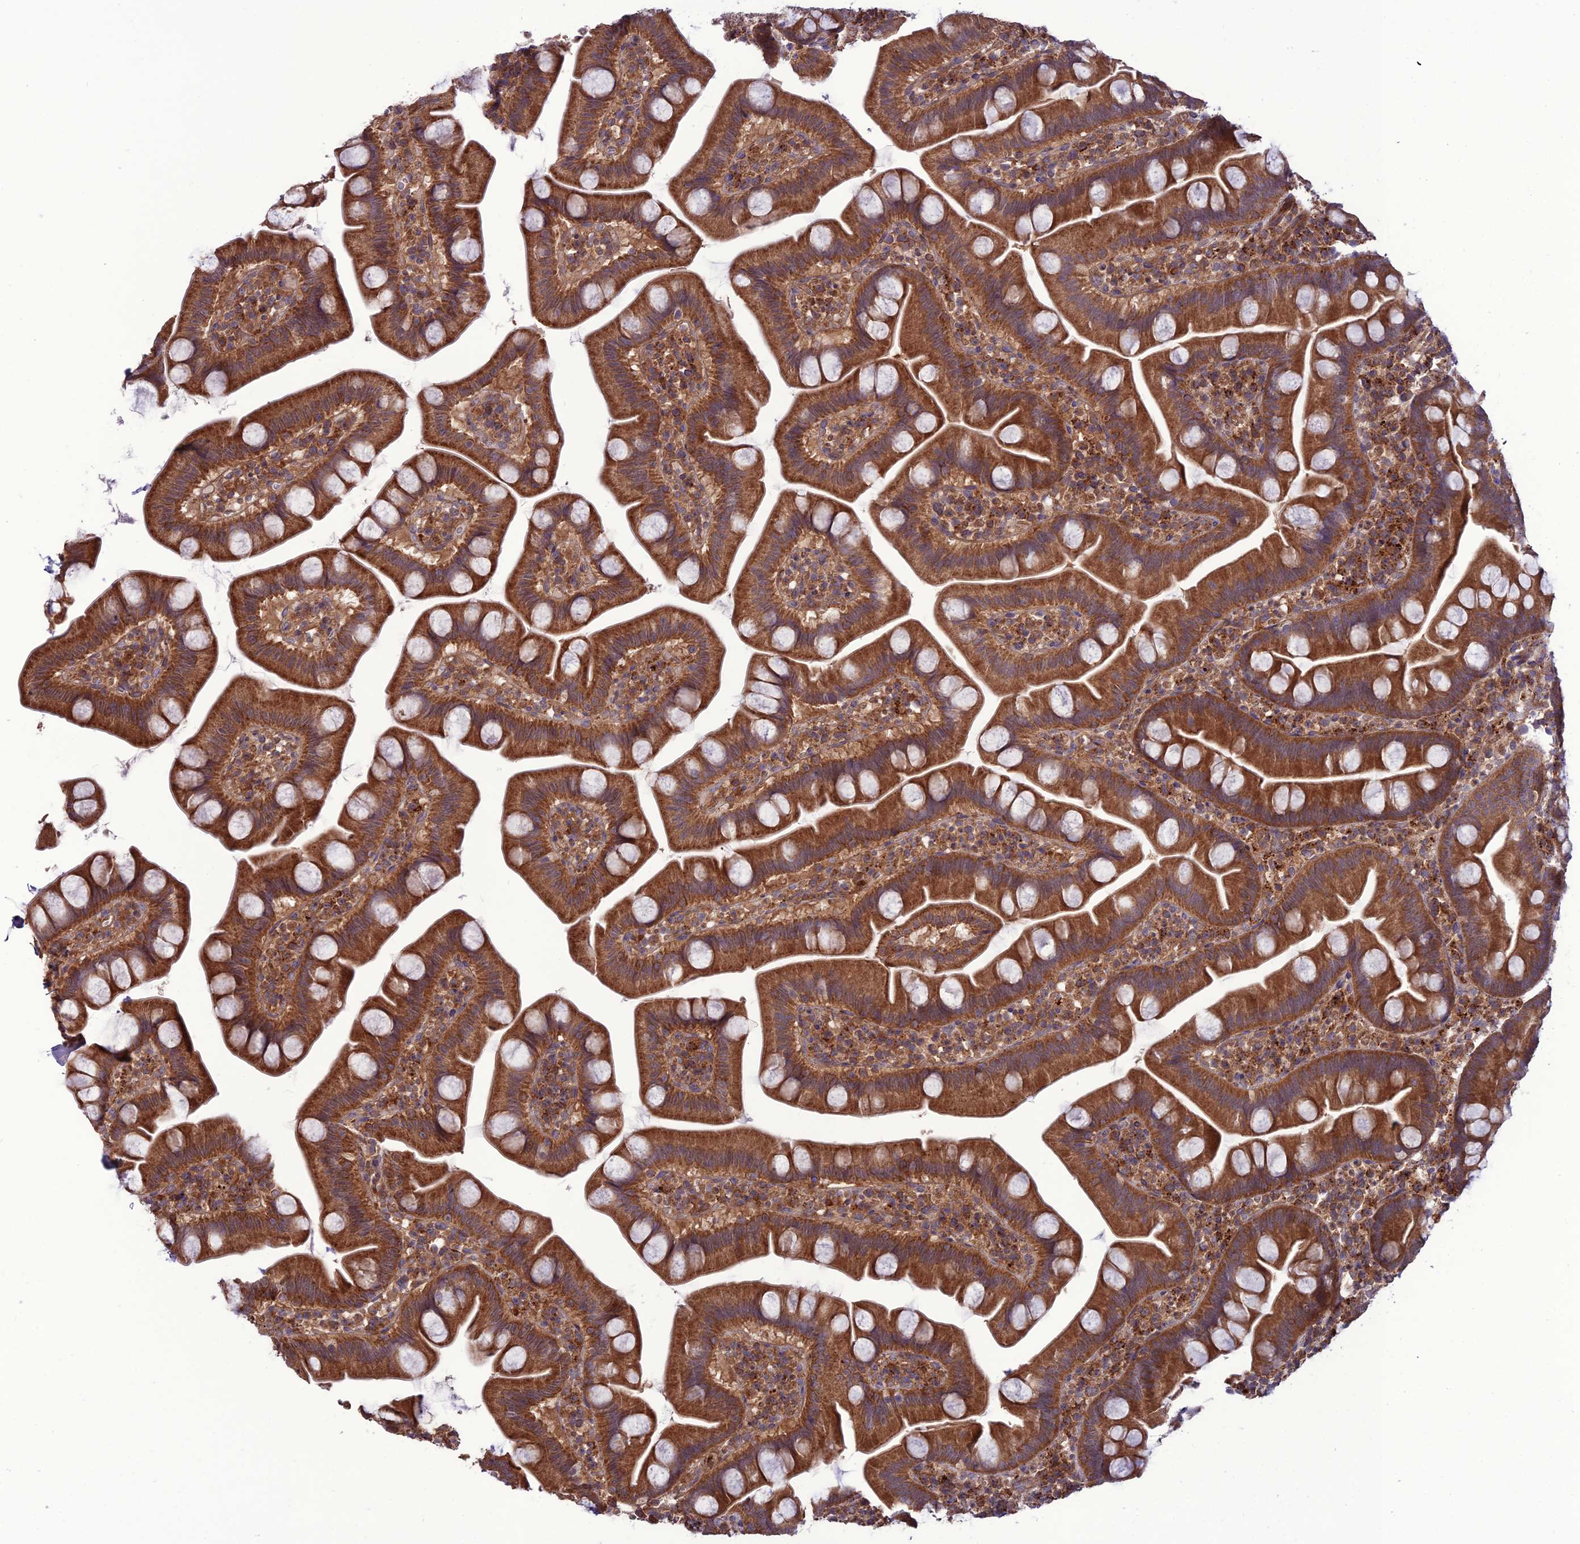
{"staining": {"intensity": "strong", "quantity": ">75%", "location": "cytoplasmic/membranous"}, "tissue": "small intestine", "cell_type": "Glandular cells", "image_type": "normal", "snomed": [{"axis": "morphology", "description": "Normal tissue, NOS"}, {"axis": "topography", "description": "Small intestine"}], "caption": "A brown stain shows strong cytoplasmic/membranous staining of a protein in glandular cells of unremarkable human small intestine.", "gene": "PPIL3", "patient": {"sex": "female", "age": 68}}